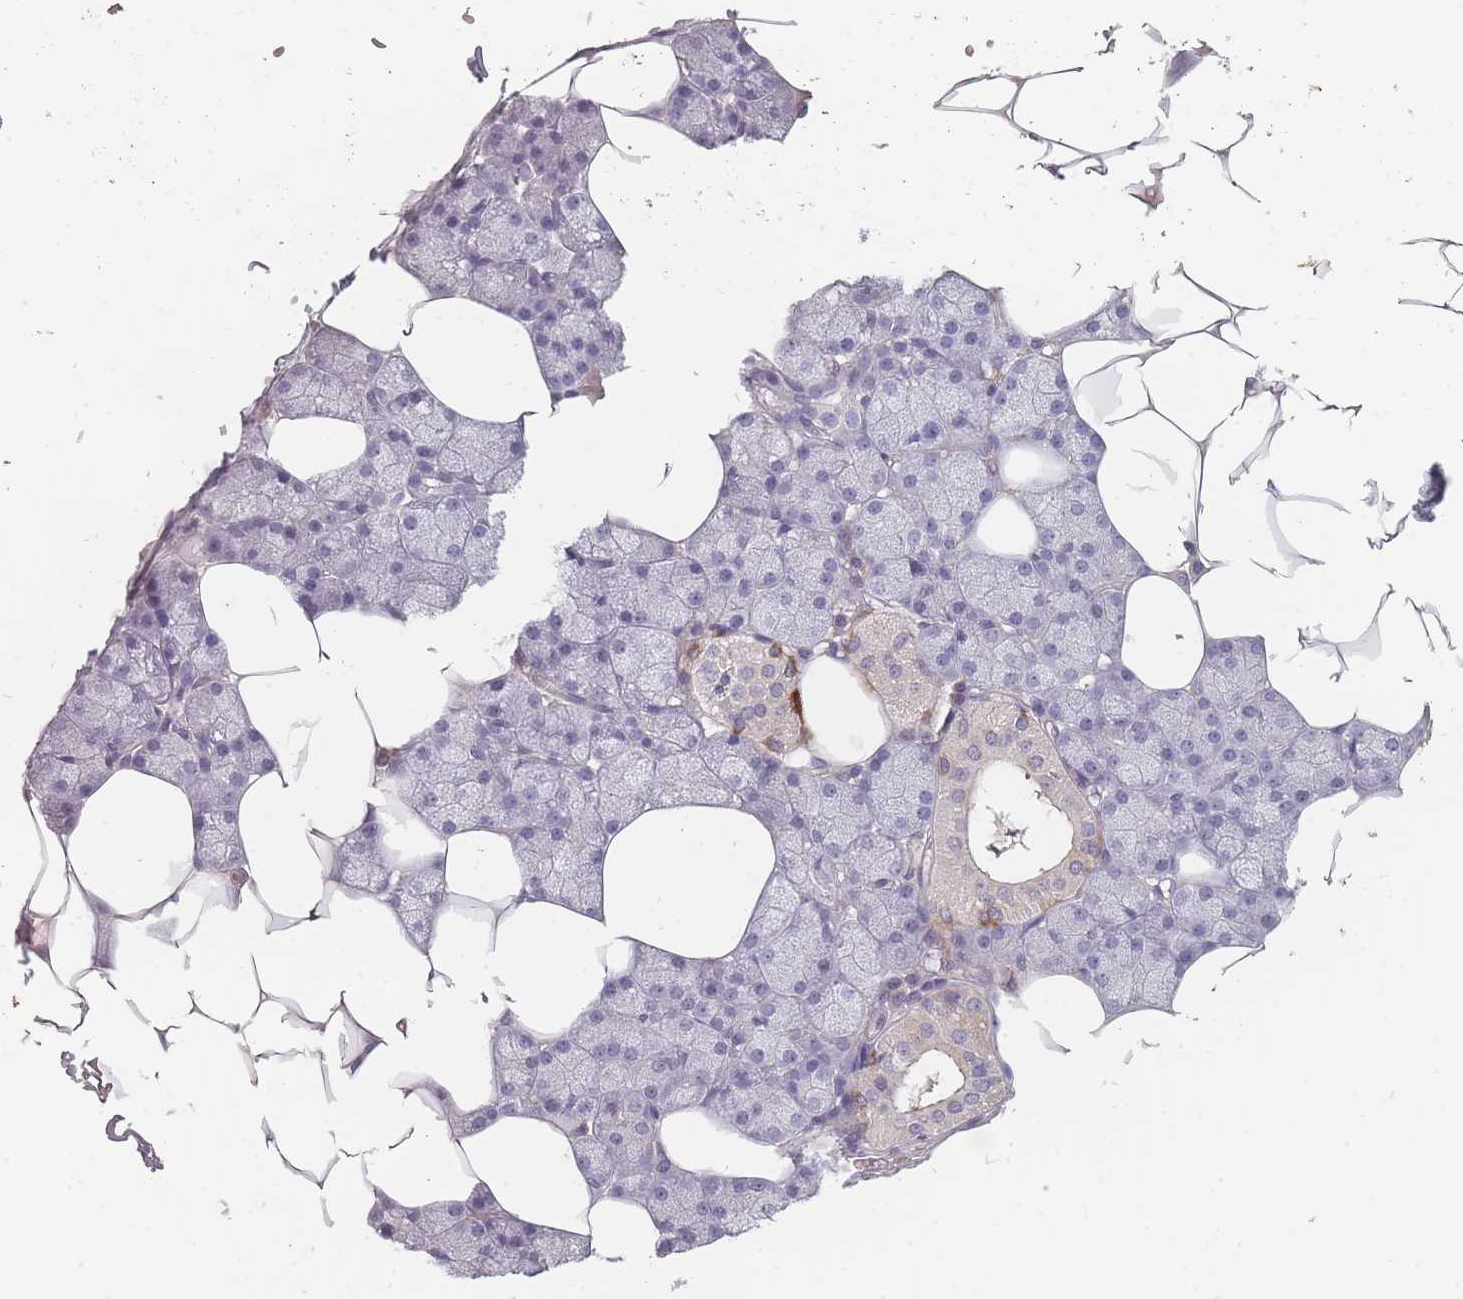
{"staining": {"intensity": "moderate", "quantity": "<25%", "location": "cytoplasmic/membranous"}, "tissue": "salivary gland", "cell_type": "Glandular cells", "image_type": "normal", "snomed": [{"axis": "morphology", "description": "Normal tissue, NOS"}, {"axis": "topography", "description": "Salivary gland"}], "caption": "Immunohistochemical staining of benign human salivary gland shows <25% levels of moderate cytoplasmic/membranous protein staining in about <25% of glandular cells.", "gene": "BST1", "patient": {"sex": "male", "age": 62}}